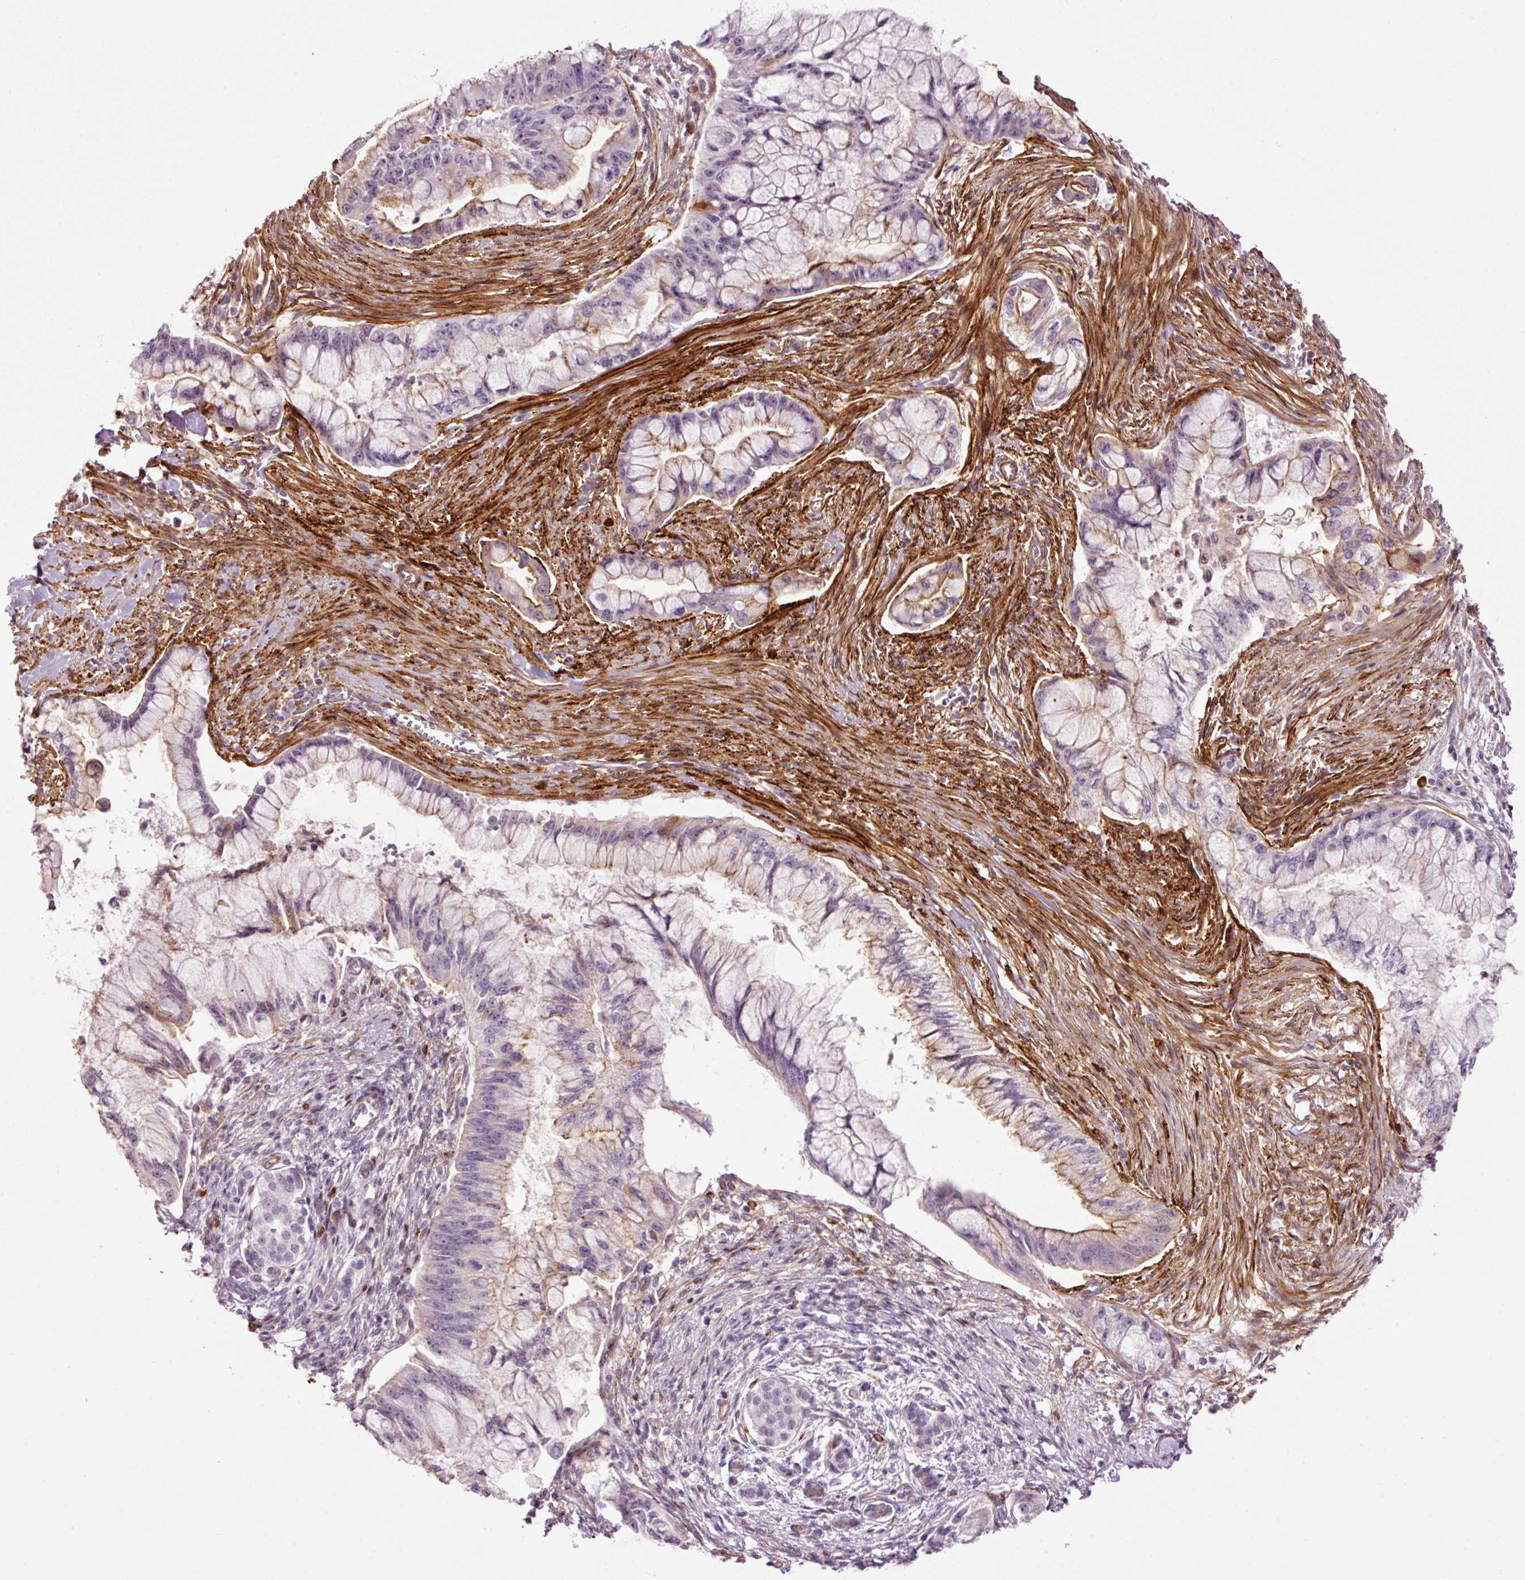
{"staining": {"intensity": "weak", "quantity": "<25%", "location": "cytoplasmic/membranous"}, "tissue": "pancreatic cancer", "cell_type": "Tumor cells", "image_type": "cancer", "snomed": [{"axis": "morphology", "description": "Adenocarcinoma, NOS"}, {"axis": "topography", "description": "Pancreas"}], "caption": "This is a micrograph of IHC staining of pancreatic adenocarcinoma, which shows no positivity in tumor cells.", "gene": "ANKRD20A1", "patient": {"sex": "male", "age": 48}}